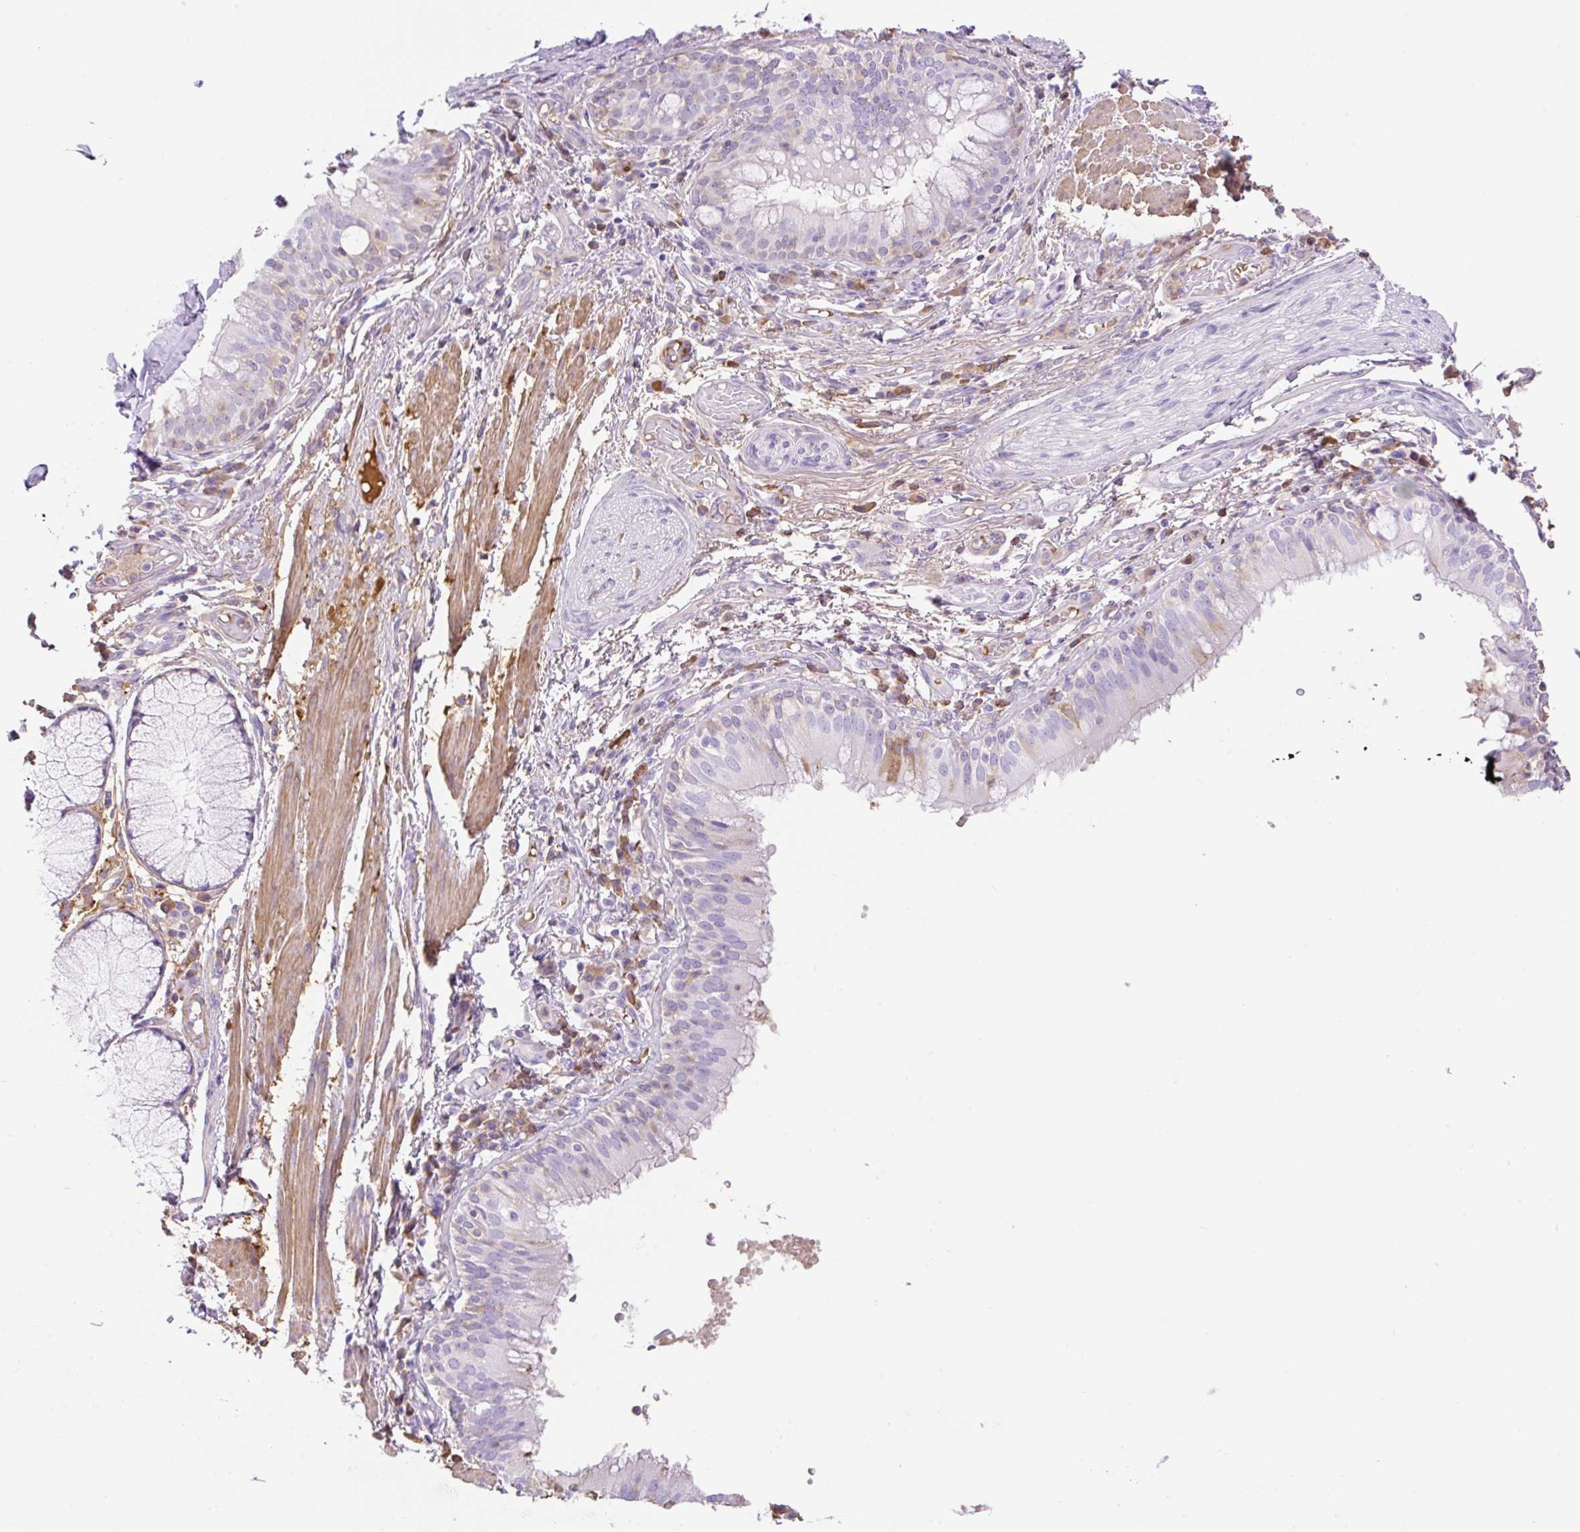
{"staining": {"intensity": "negative", "quantity": "none", "location": "none"}, "tissue": "adipose tissue", "cell_type": "Adipocytes", "image_type": "normal", "snomed": [{"axis": "morphology", "description": "Normal tissue, NOS"}, {"axis": "topography", "description": "Cartilage tissue"}, {"axis": "topography", "description": "Bronchus"}], "caption": "This is an immunohistochemistry (IHC) image of benign human adipose tissue. There is no positivity in adipocytes.", "gene": "TDRD15", "patient": {"sex": "male", "age": 56}}